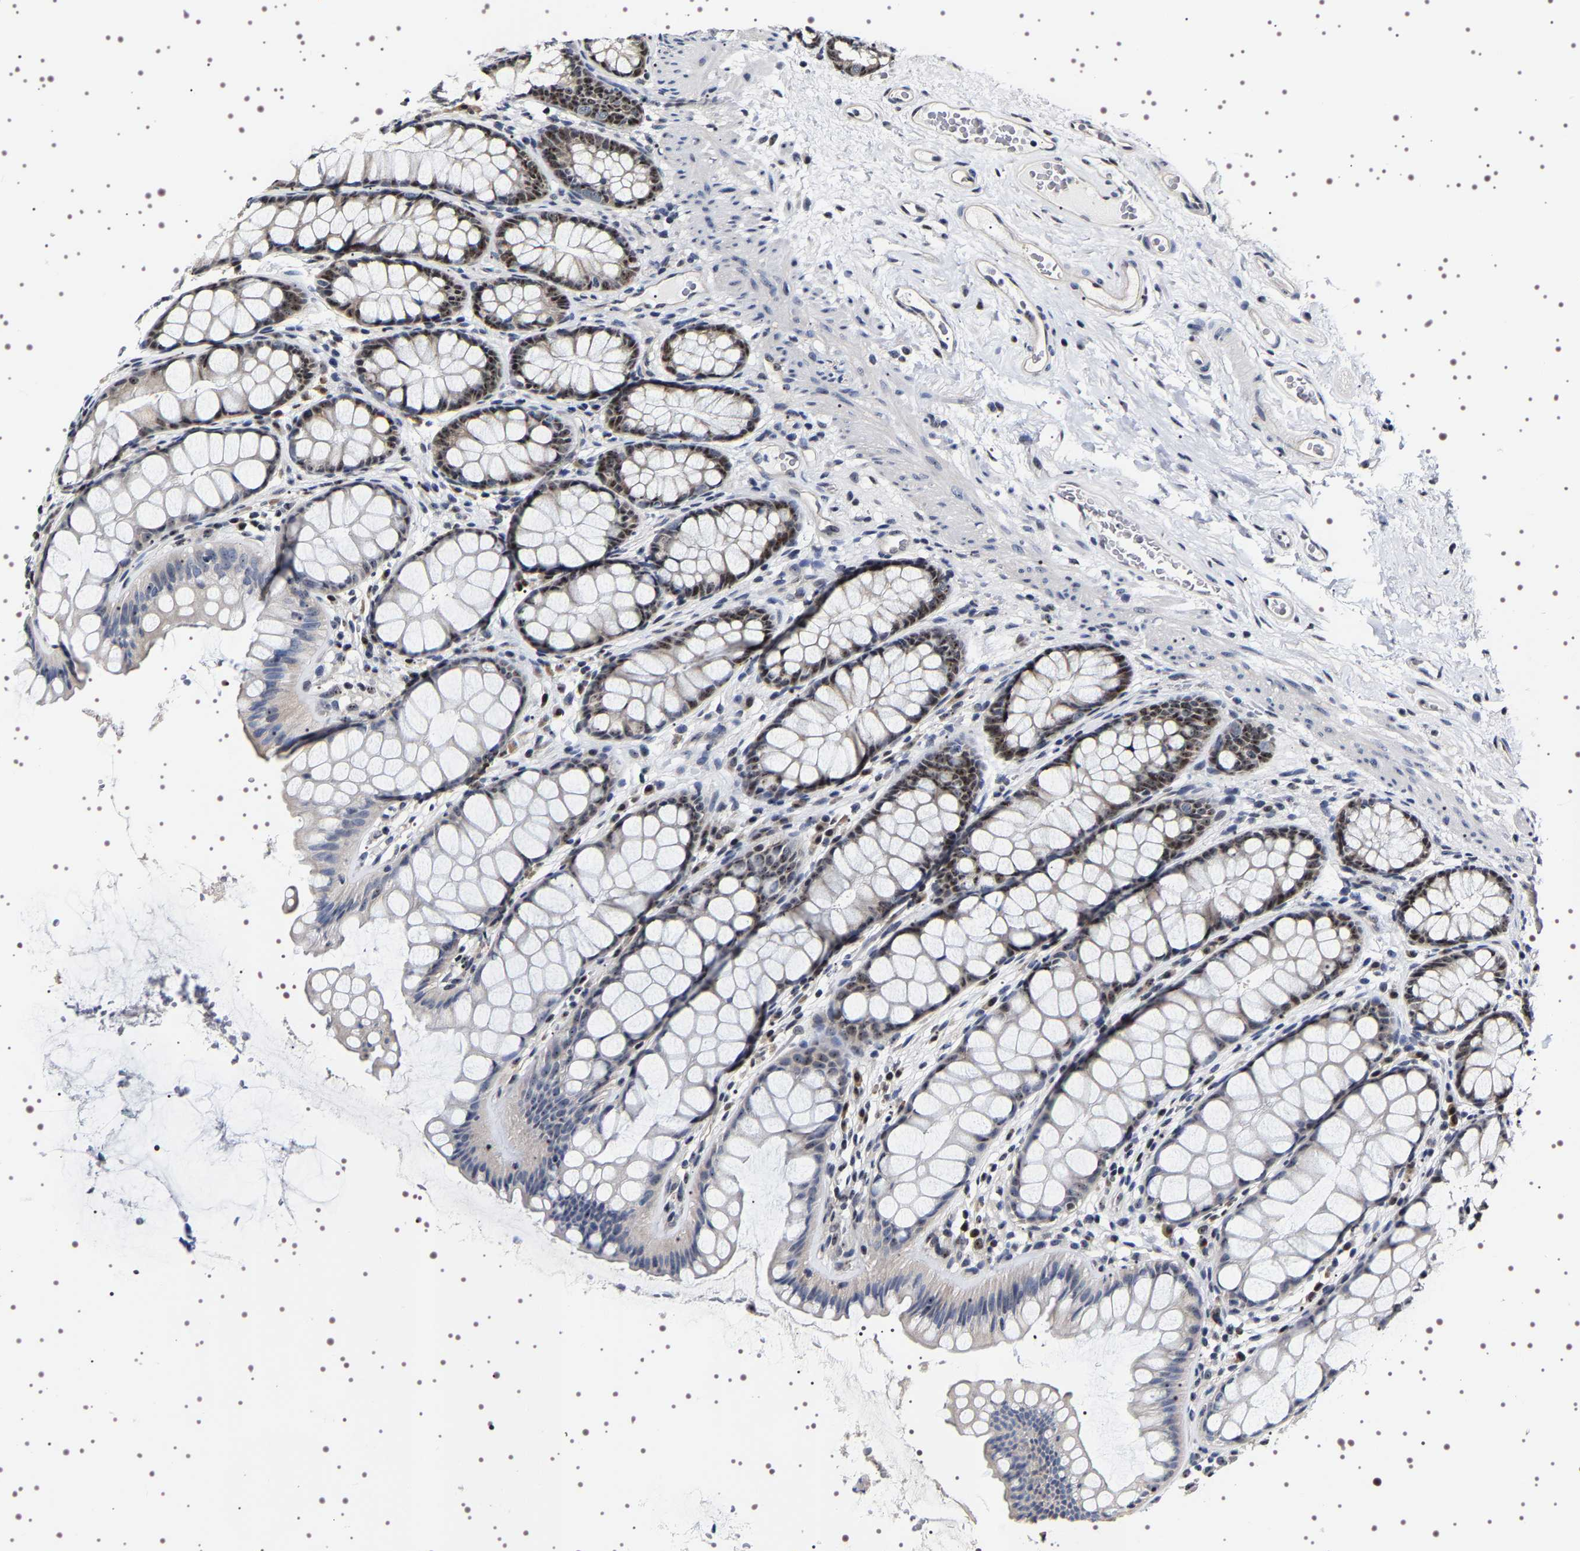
{"staining": {"intensity": "negative", "quantity": "none", "location": "none"}, "tissue": "colon", "cell_type": "Endothelial cells", "image_type": "normal", "snomed": [{"axis": "morphology", "description": "Normal tissue, NOS"}, {"axis": "topography", "description": "Colon"}], "caption": "Protein analysis of normal colon exhibits no significant positivity in endothelial cells.", "gene": "GNL3", "patient": {"sex": "female", "age": 55}}